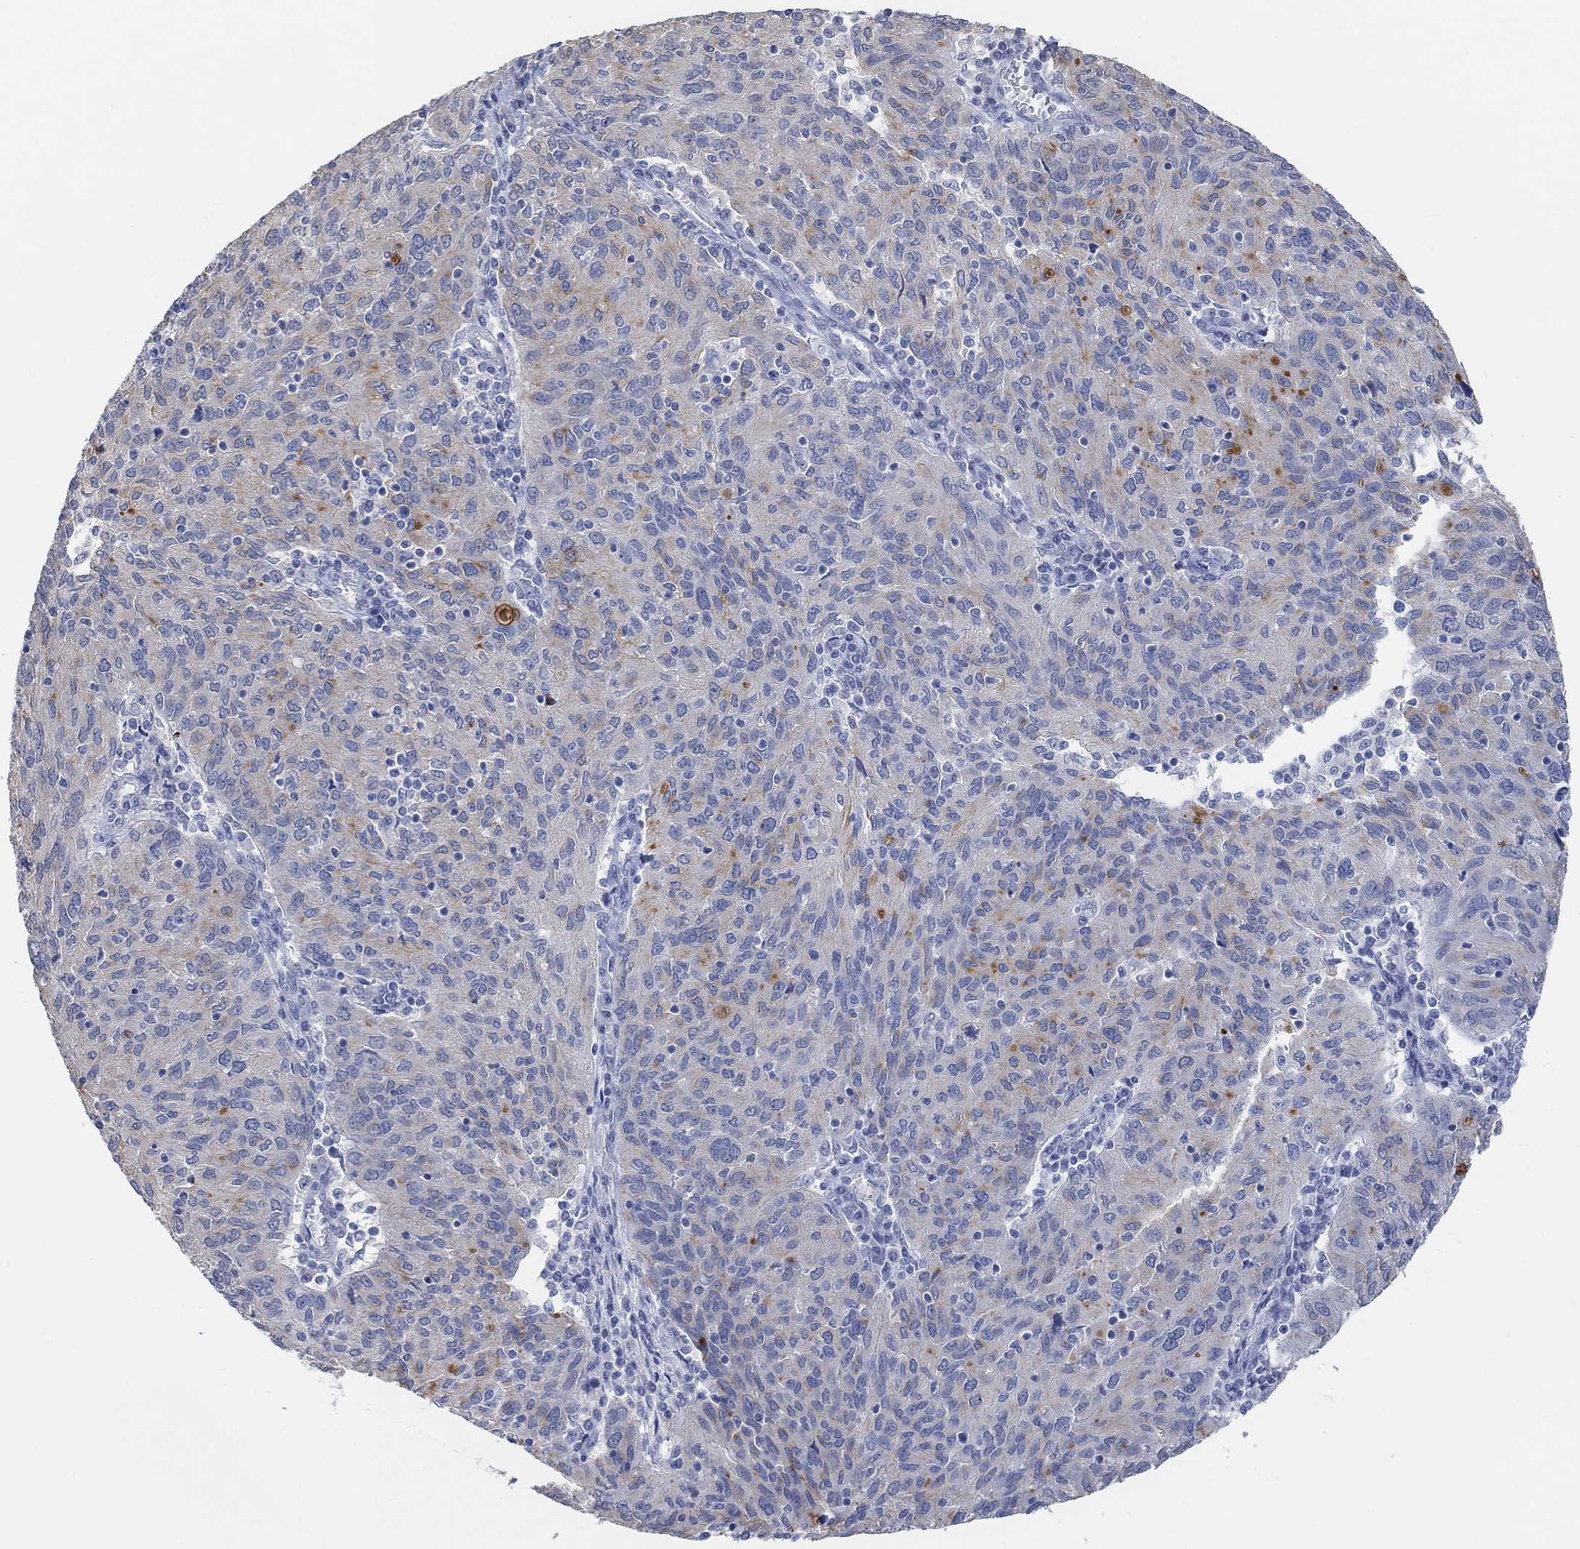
{"staining": {"intensity": "weak", "quantity": "25%-75%", "location": "cytoplasmic/membranous"}, "tissue": "ovarian cancer", "cell_type": "Tumor cells", "image_type": "cancer", "snomed": [{"axis": "morphology", "description": "Carcinoma, endometroid"}, {"axis": "topography", "description": "Ovary"}], "caption": "Human ovarian endometroid carcinoma stained with a brown dye shows weak cytoplasmic/membranous positive positivity in approximately 25%-75% of tumor cells.", "gene": "MUC1", "patient": {"sex": "female", "age": 50}}